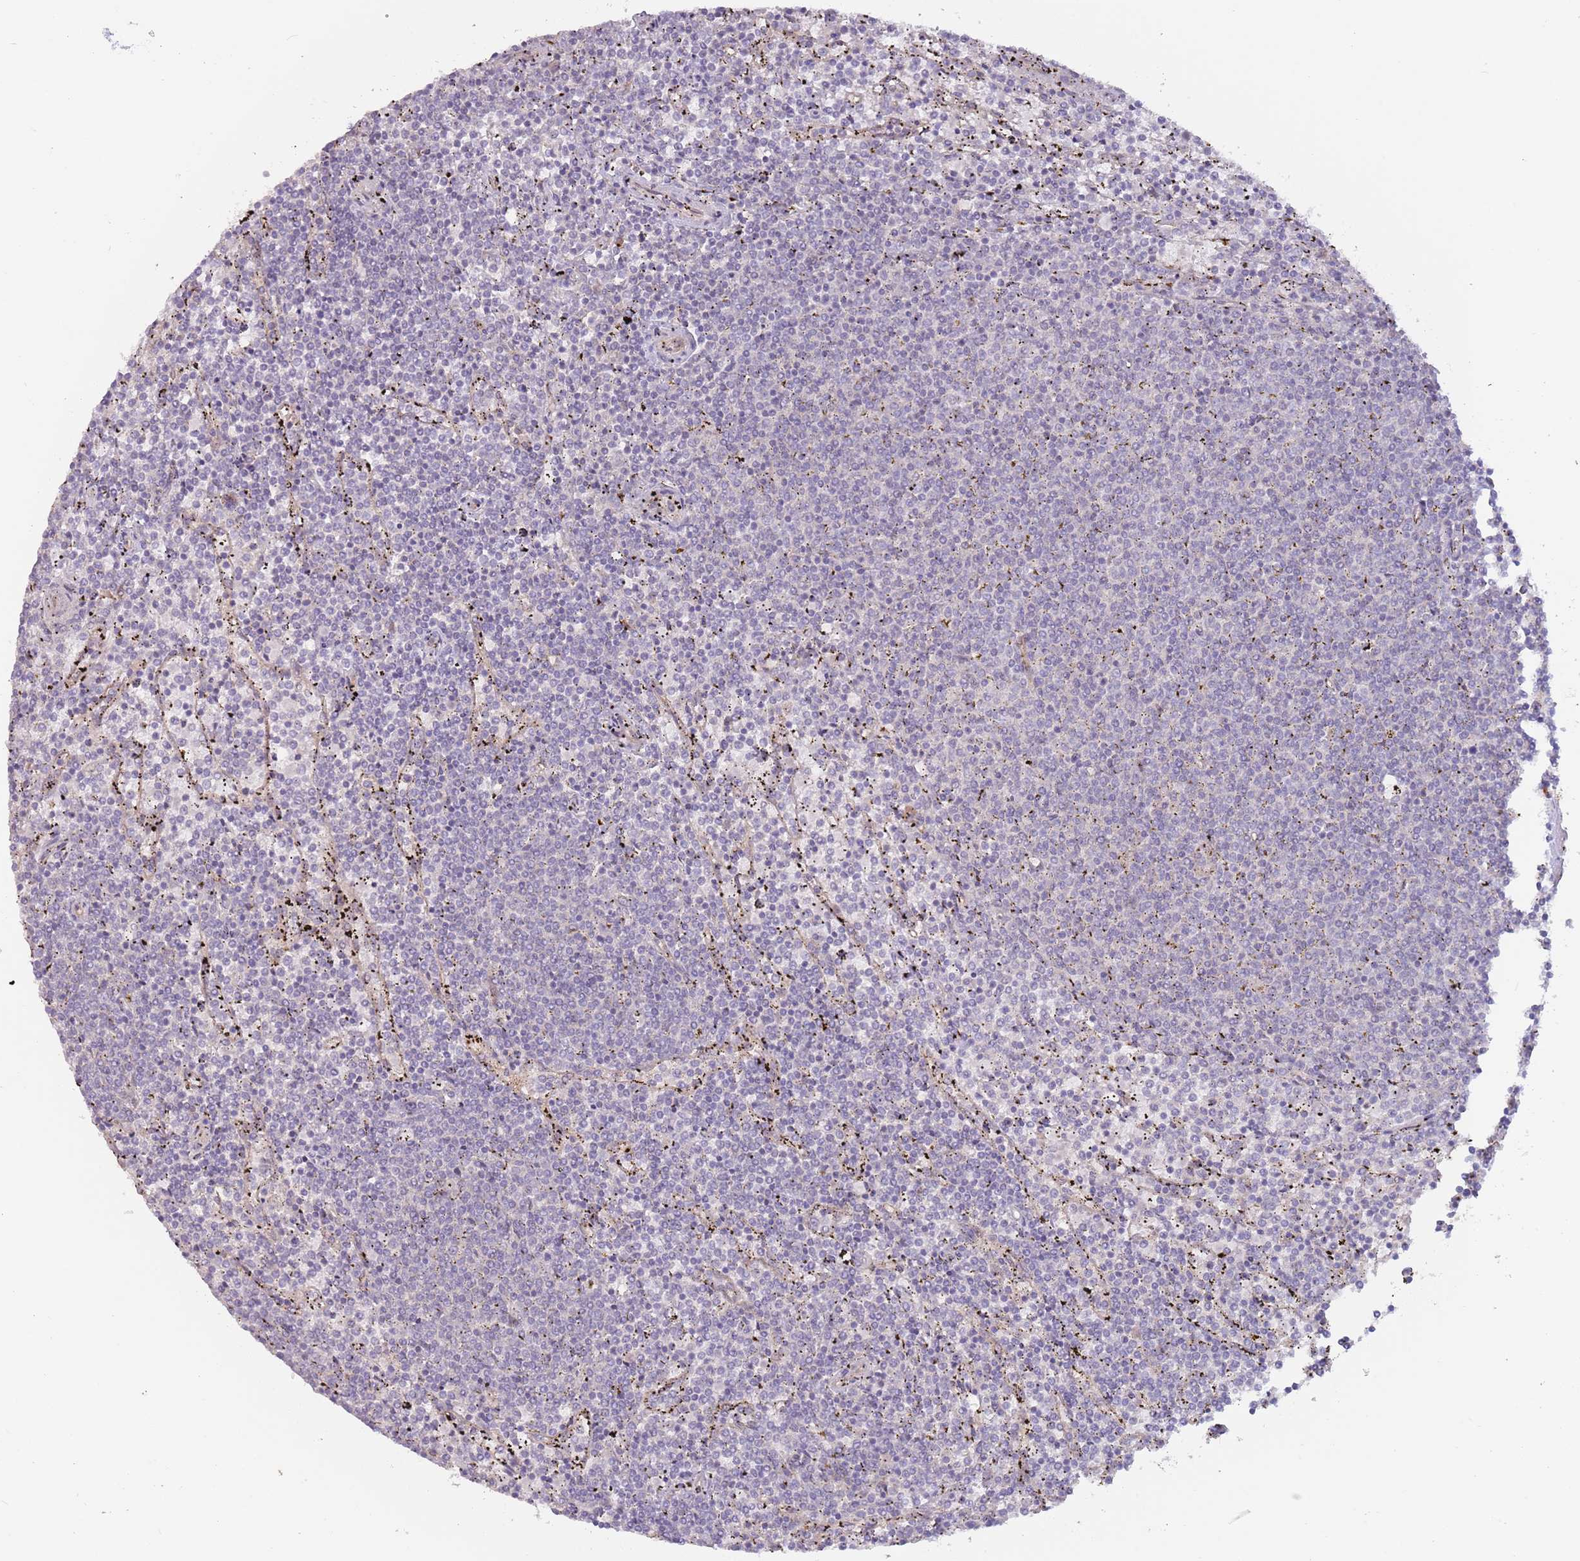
{"staining": {"intensity": "negative", "quantity": "none", "location": "none"}, "tissue": "lymphoma", "cell_type": "Tumor cells", "image_type": "cancer", "snomed": [{"axis": "morphology", "description": "Malignant lymphoma, non-Hodgkin's type, Low grade"}, {"axis": "topography", "description": "Spleen"}], "caption": "Micrograph shows no protein positivity in tumor cells of low-grade malignant lymphoma, non-Hodgkin's type tissue.", "gene": "SAV1", "patient": {"sex": "female", "age": 50}}